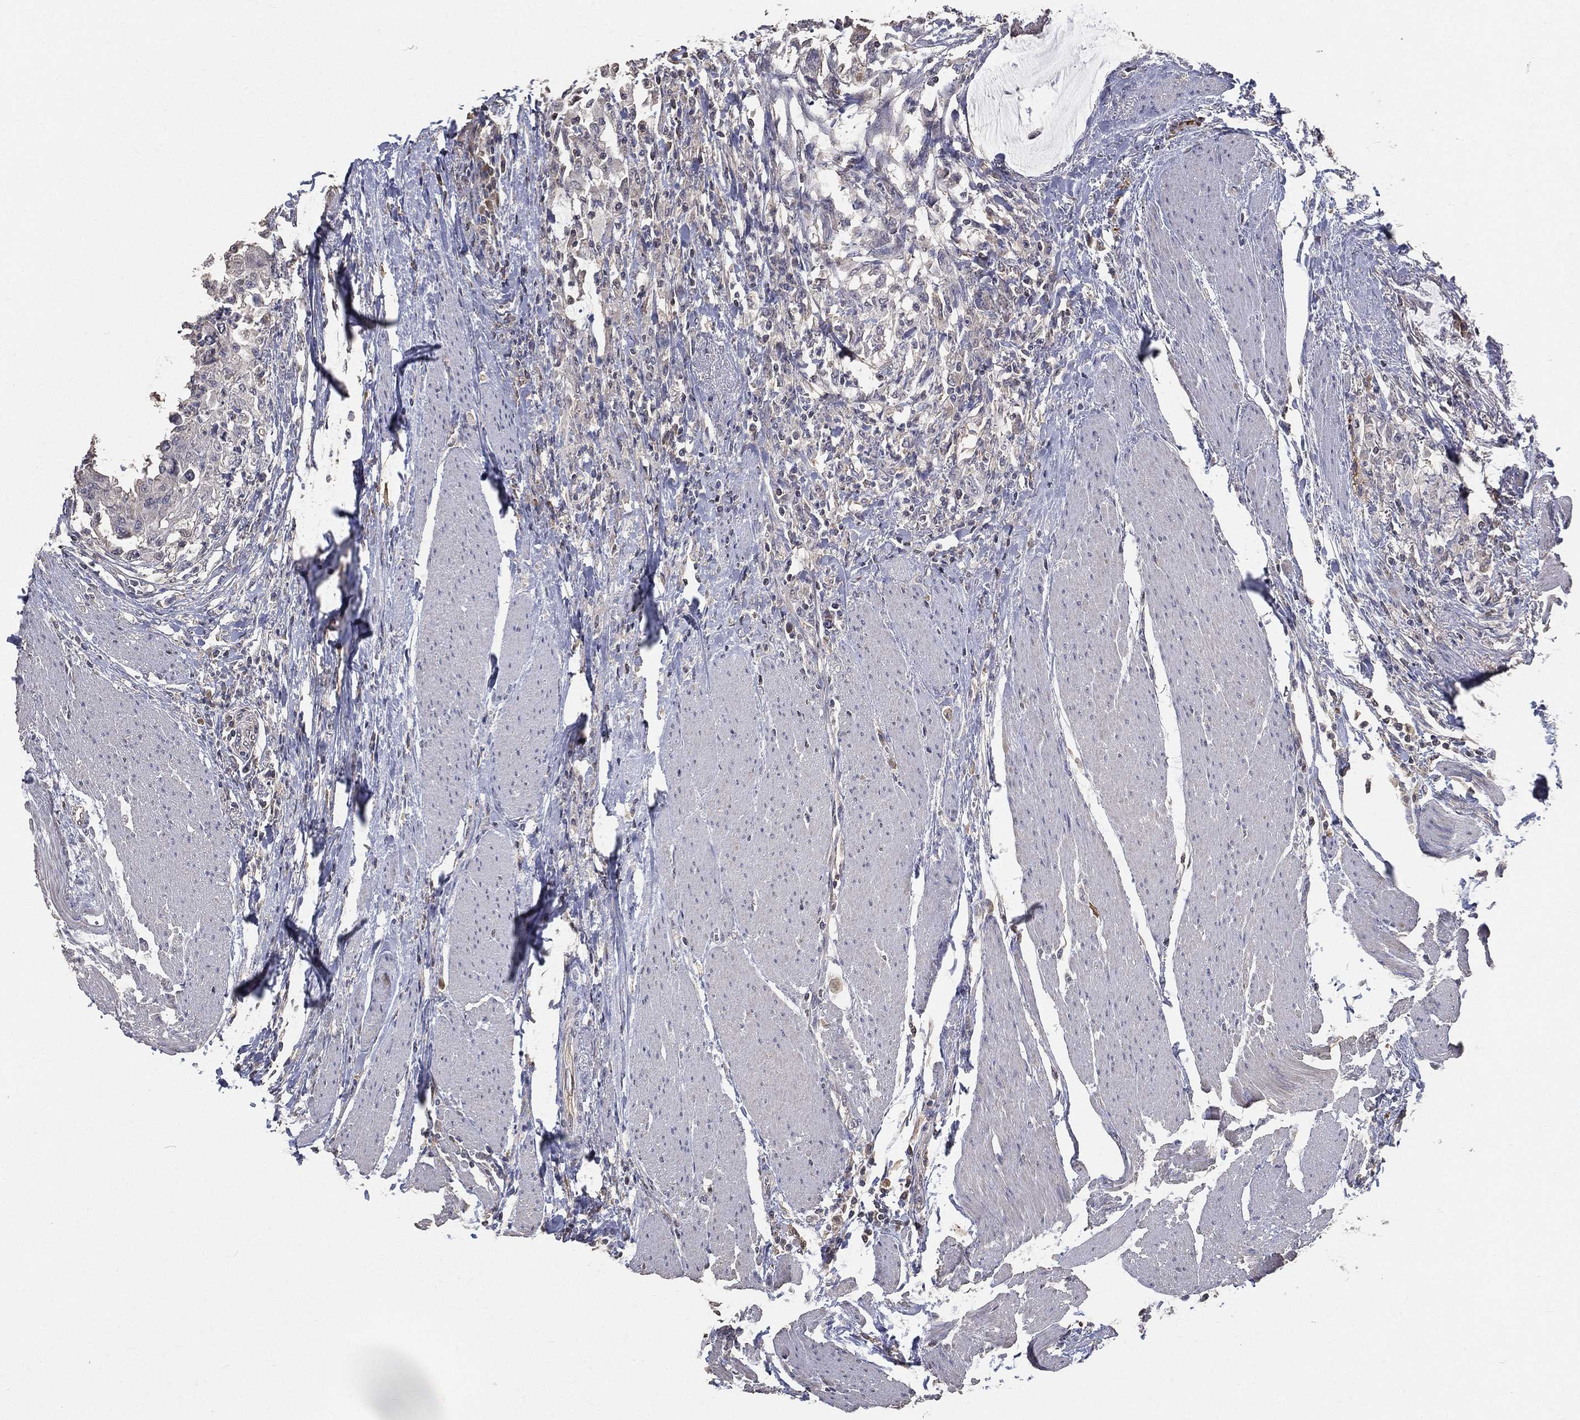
{"staining": {"intensity": "negative", "quantity": "none", "location": "none"}, "tissue": "colorectal cancer", "cell_type": "Tumor cells", "image_type": "cancer", "snomed": [{"axis": "morphology", "description": "Normal tissue, NOS"}, {"axis": "morphology", "description": "Adenocarcinoma, NOS"}, {"axis": "topography", "description": "Rectum"}, {"axis": "topography", "description": "Peripheral nerve tissue"}], "caption": "Human colorectal cancer stained for a protein using immunohistochemistry (IHC) shows no staining in tumor cells.", "gene": "SNAP25", "patient": {"sex": "male", "age": 92}}